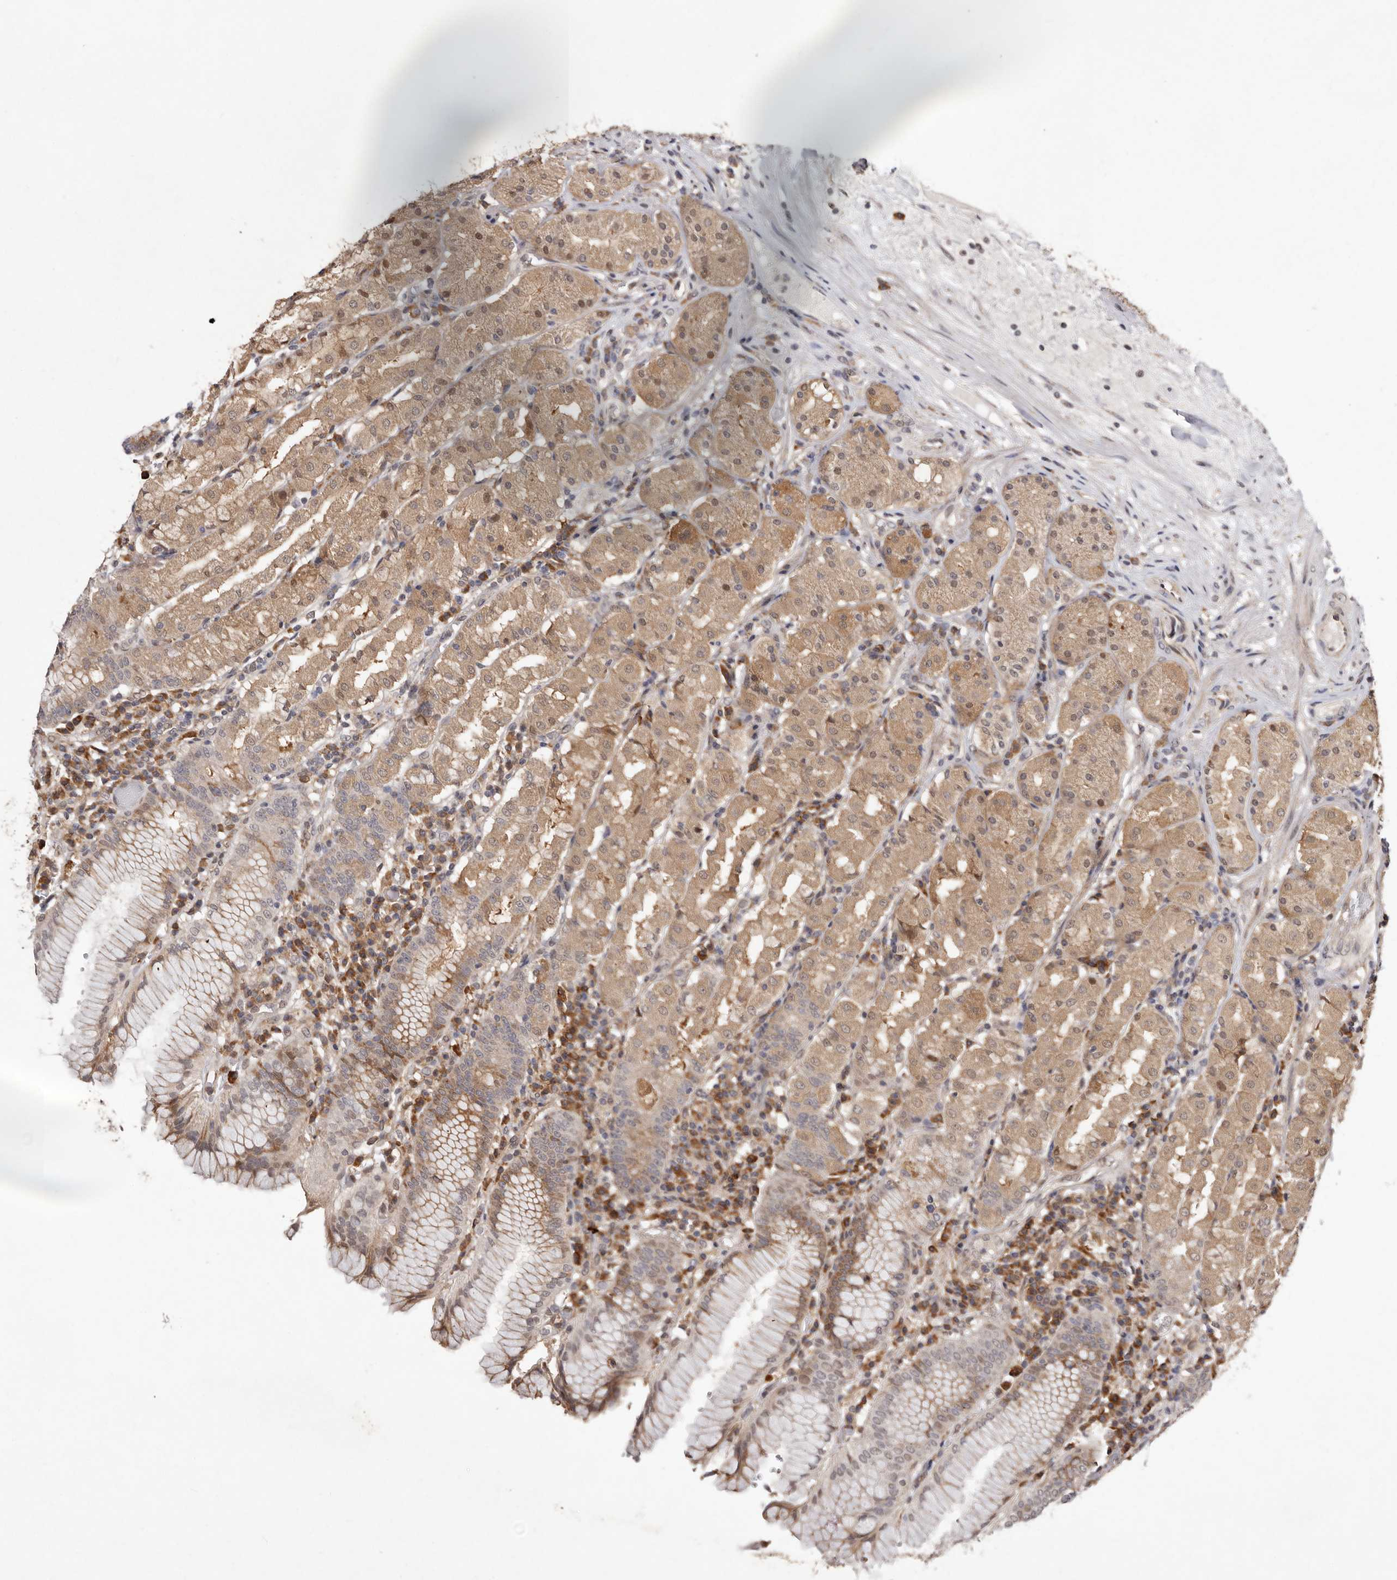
{"staining": {"intensity": "weak", "quantity": "25%-75%", "location": "cytoplasmic/membranous"}, "tissue": "stomach", "cell_type": "Glandular cells", "image_type": "normal", "snomed": [{"axis": "morphology", "description": "Normal tissue, NOS"}, {"axis": "topography", "description": "Stomach"}, {"axis": "topography", "description": "Stomach, lower"}], "caption": "Stomach stained for a protein shows weak cytoplasmic/membranous positivity in glandular cells. (DAB IHC with brightfield microscopy, high magnification).", "gene": "RRM2B", "patient": {"sex": "female", "age": 56}}